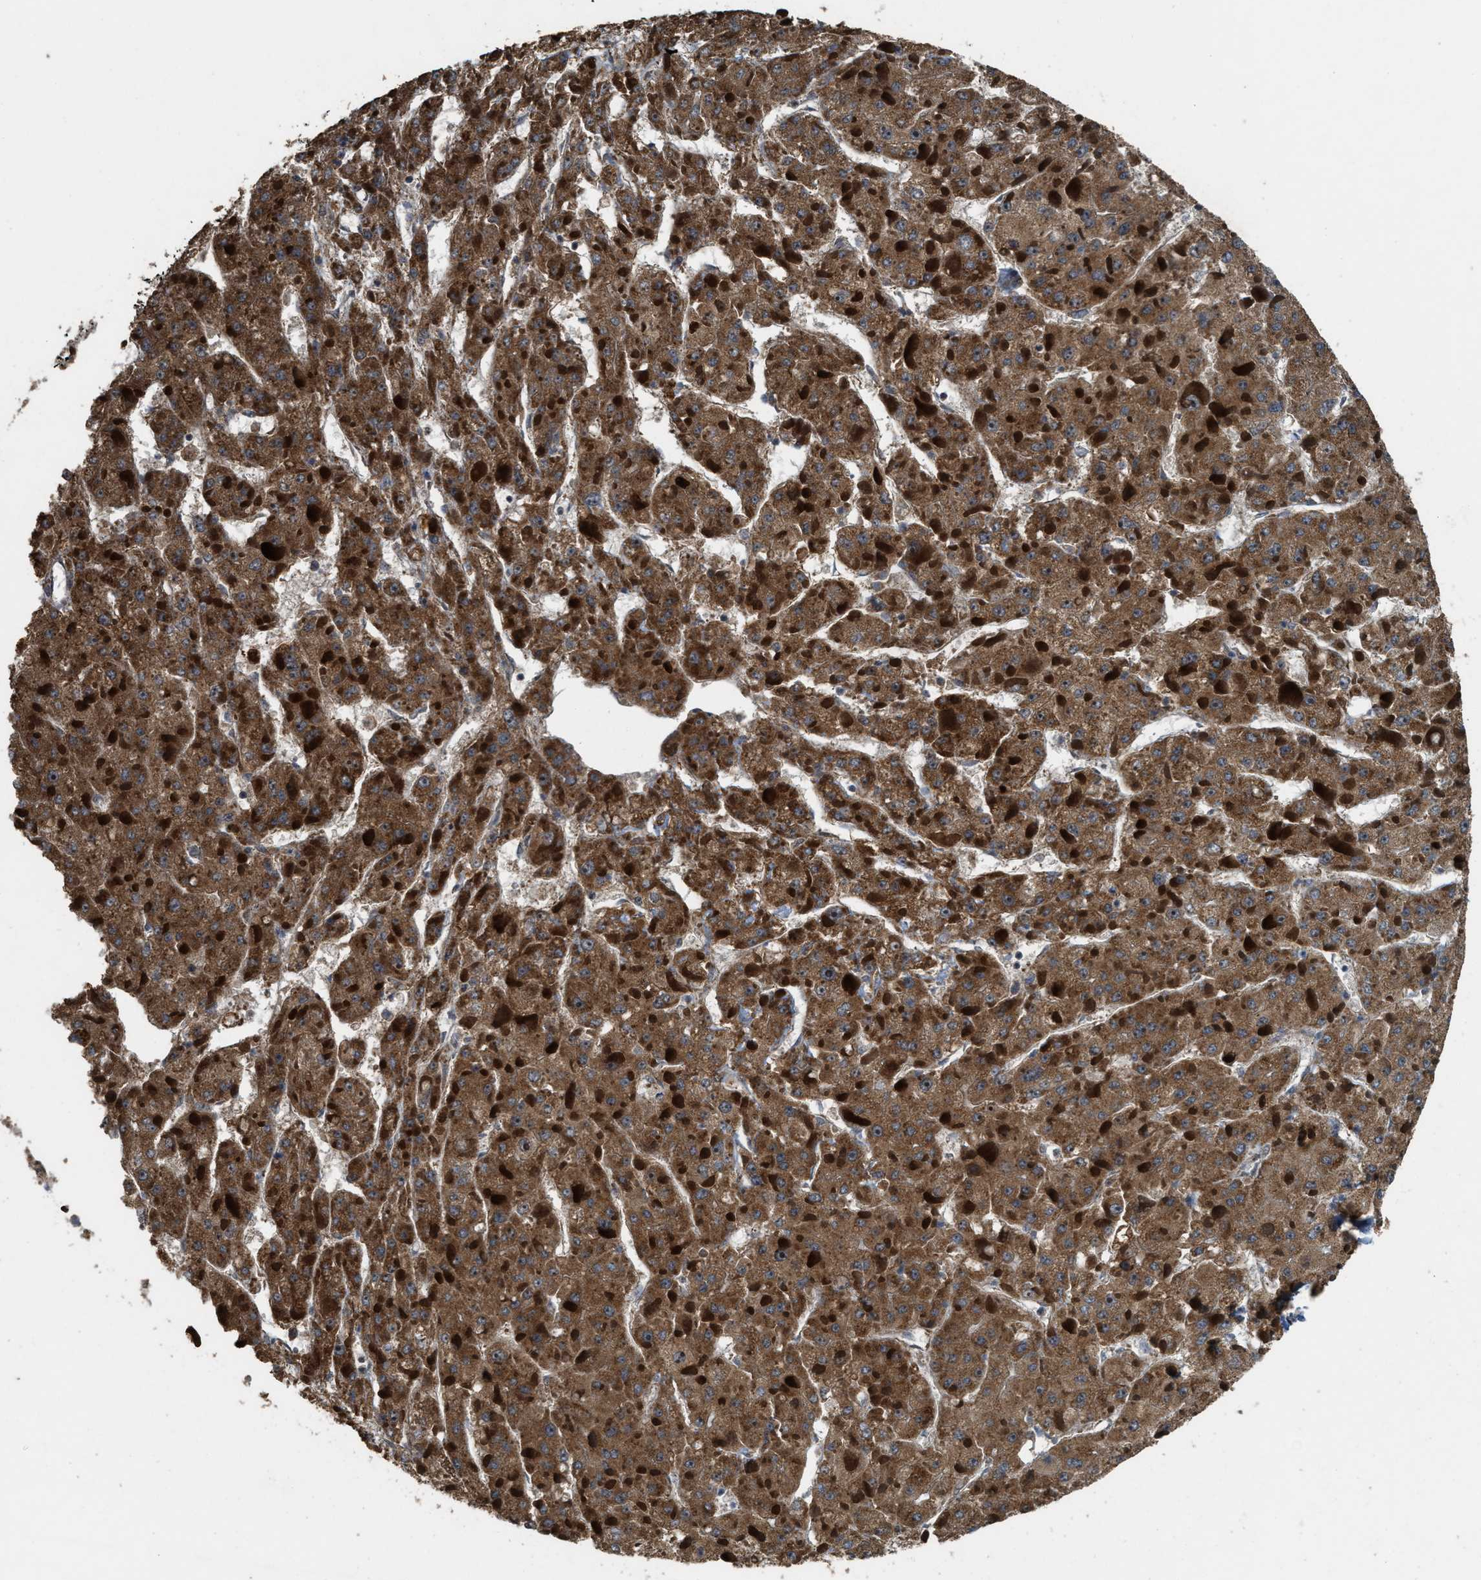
{"staining": {"intensity": "strong", "quantity": ">75%", "location": "cytoplasmic/membranous"}, "tissue": "liver cancer", "cell_type": "Tumor cells", "image_type": "cancer", "snomed": [{"axis": "morphology", "description": "Carcinoma, Hepatocellular, NOS"}, {"axis": "topography", "description": "Liver"}], "caption": "DAB immunohistochemical staining of hepatocellular carcinoma (liver) shows strong cytoplasmic/membranous protein positivity in approximately >75% of tumor cells.", "gene": "ARHGEF5", "patient": {"sex": "female", "age": 73}}